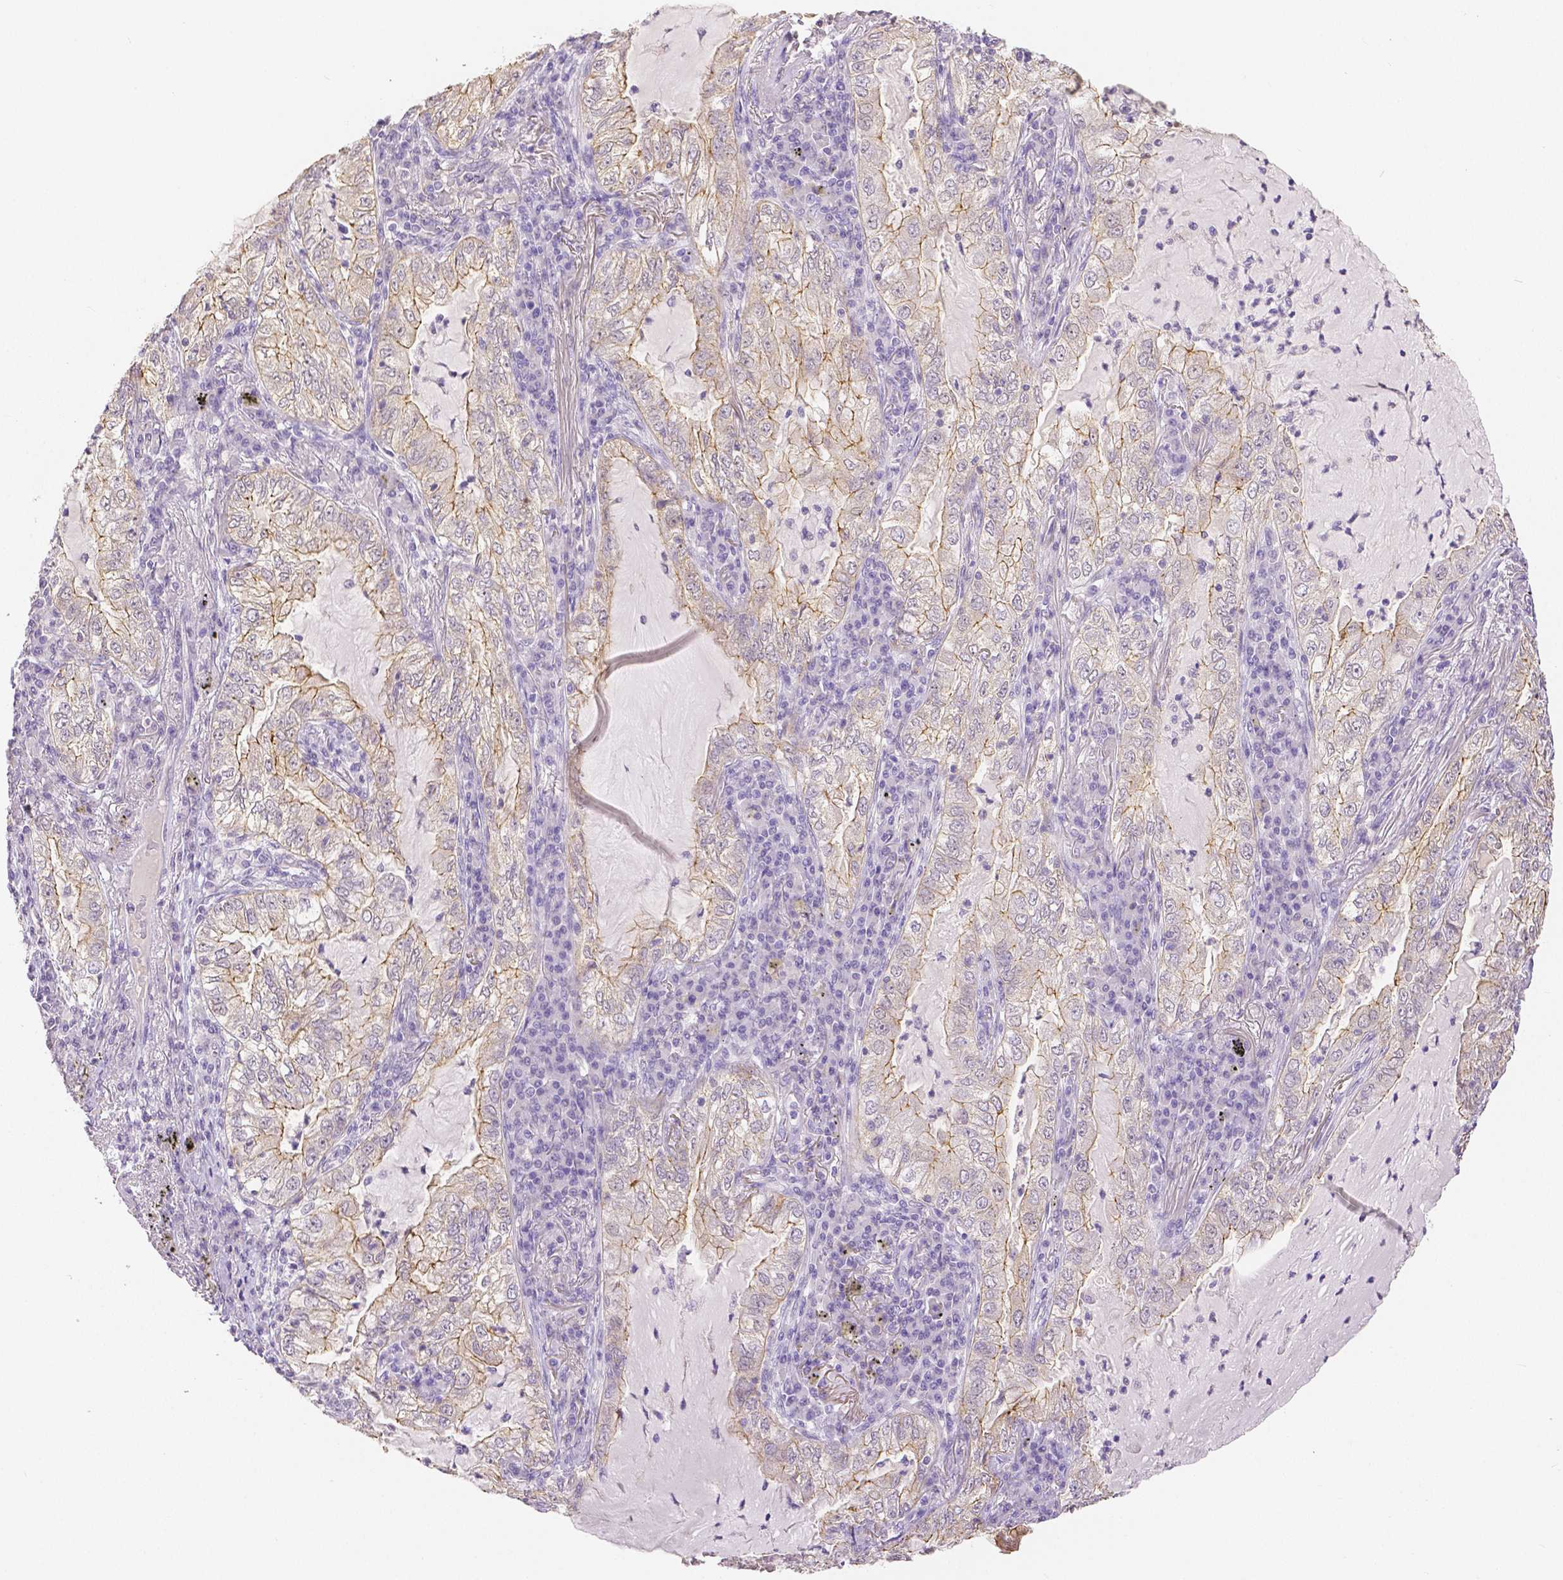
{"staining": {"intensity": "moderate", "quantity": "<25%", "location": "cytoplasmic/membranous"}, "tissue": "lung cancer", "cell_type": "Tumor cells", "image_type": "cancer", "snomed": [{"axis": "morphology", "description": "Adenocarcinoma, NOS"}, {"axis": "topography", "description": "Lung"}], "caption": "The photomicrograph displays a brown stain indicating the presence of a protein in the cytoplasmic/membranous of tumor cells in adenocarcinoma (lung).", "gene": "OCLN", "patient": {"sex": "female", "age": 73}}